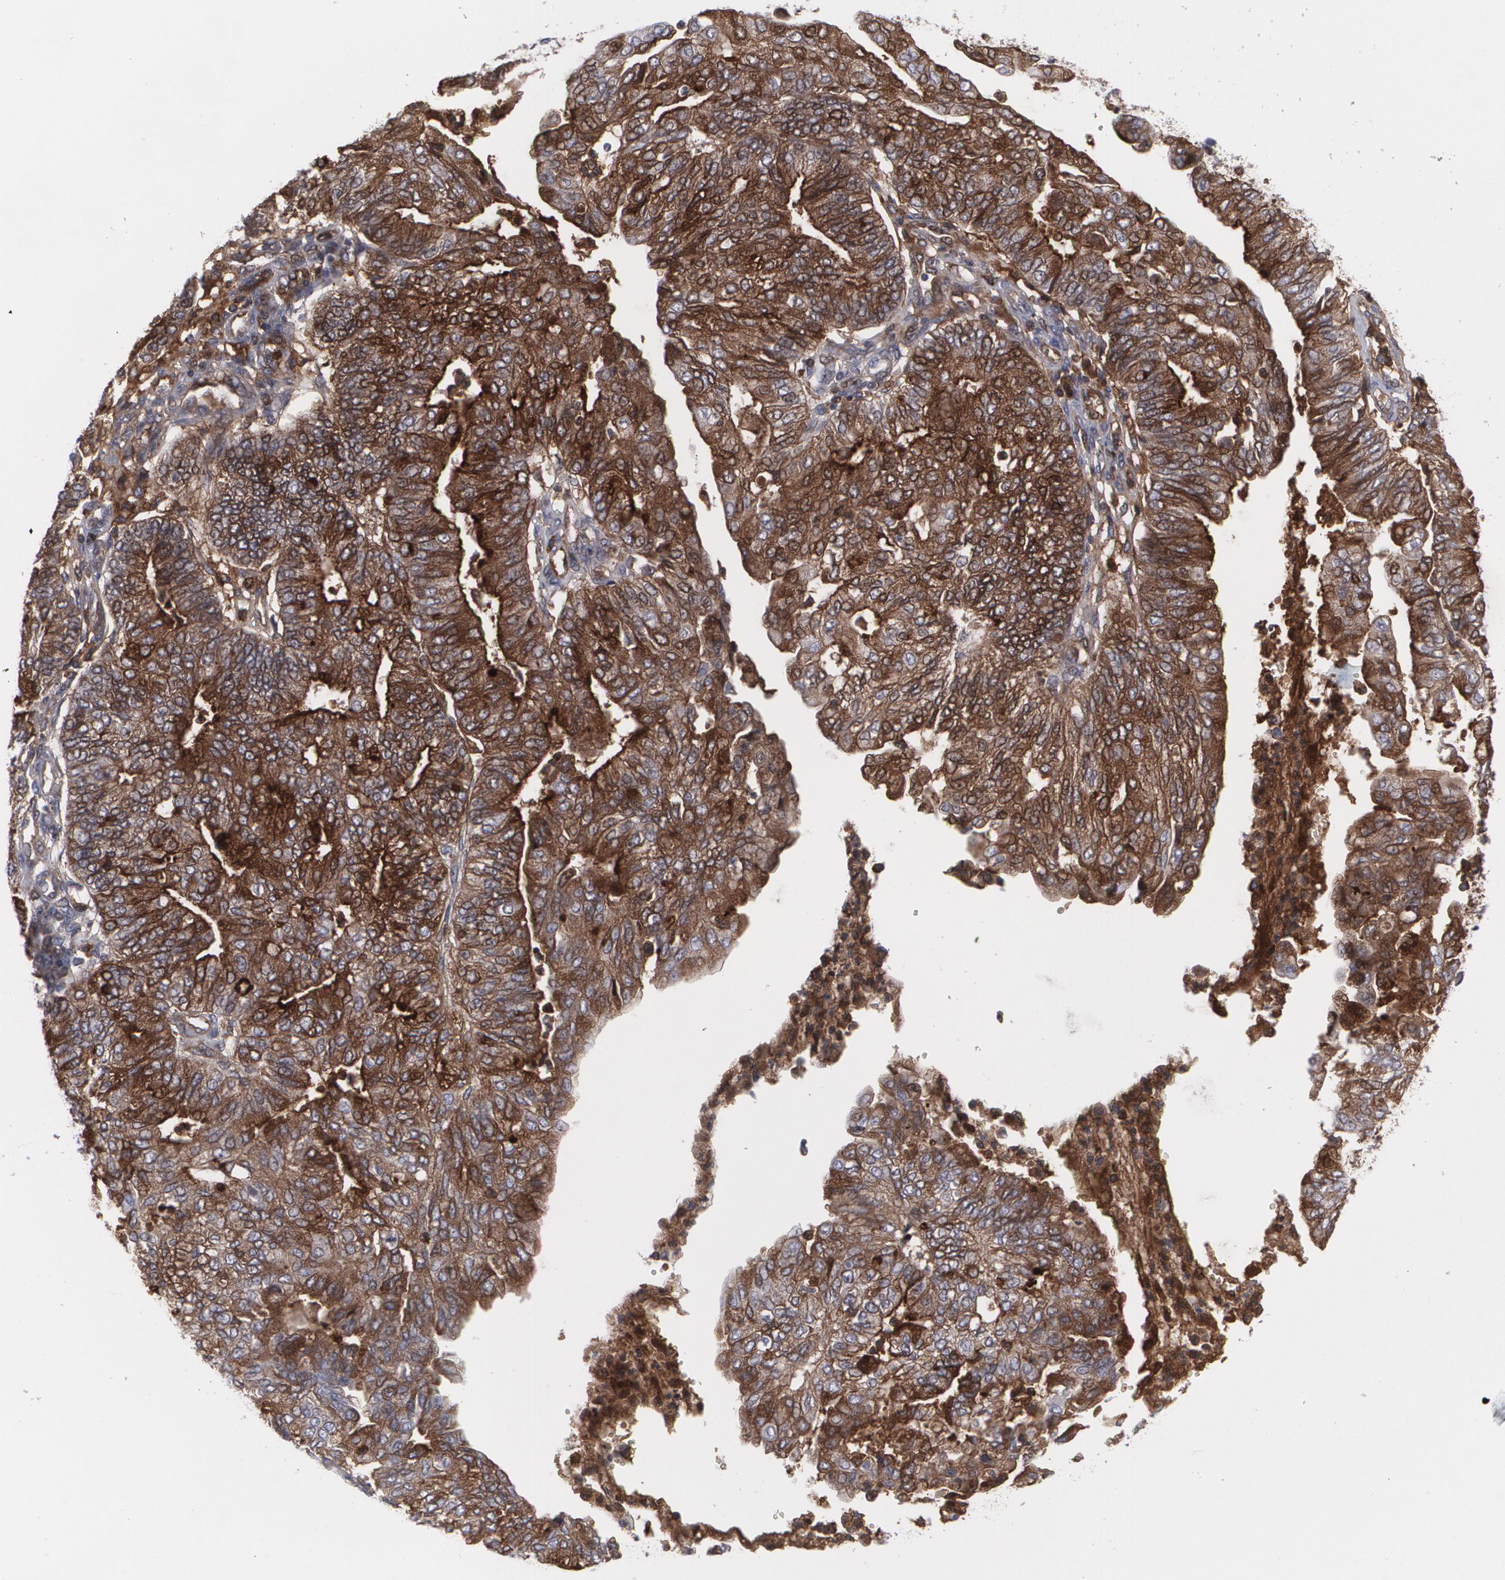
{"staining": {"intensity": "moderate", "quantity": "25%-75%", "location": "cytoplasmic/membranous"}, "tissue": "endometrial cancer", "cell_type": "Tumor cells", "image_type": "cancer", "snomed": [{"axis": "morphology", "description": "Adenocarcinoma, NOS"}, {"axis": "topography", "description": "Endometrium"}], "caption": "Immunohistochemistry (IHC) (DAB (3,3'-diaminobenzidine)) staining of human endometrial cancer demonstrates moderate cytoplasmic/membranous protein expression in approximately 25%-75% of tumor cells. Immunohistochemistry stains the protein of interest in brown and the nuclei are stained blue.", "gene": "LRG1", "patient": {"sex": "female", "age": 76}}